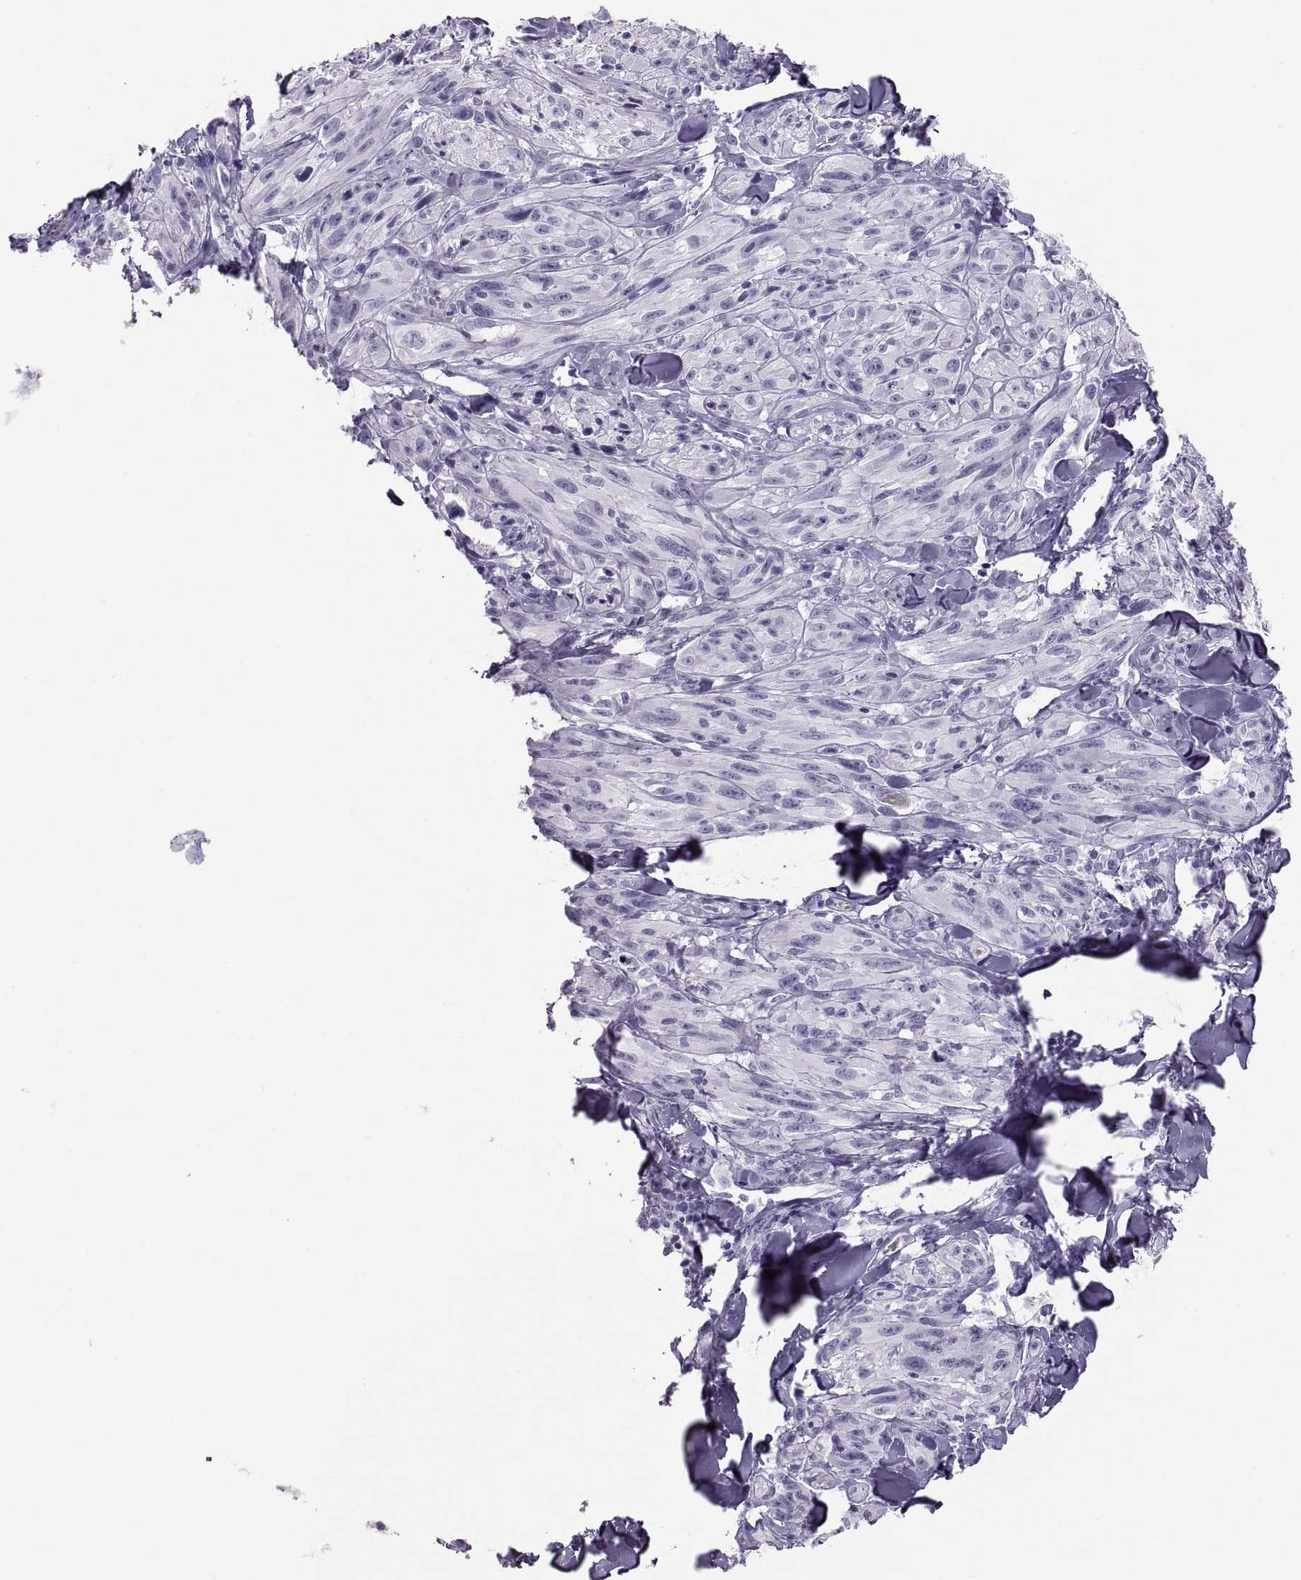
{"staining": {"intensity": "negative", "quantity": "none", "location": "none"}, "tissue": "melanoma", "cell_type": "Tumor cells", "image_type": "cancer", "snomed": [{"axis": "morphology", "description": "Malignant melanoma, NOS"}, {"axis": "topography", "description": "Skin"}], "caption": "There is no significant positivity in tumor cells of melanoma.", "gene": "SEMG1", "patient": {"sex": "male", "age": 67}}